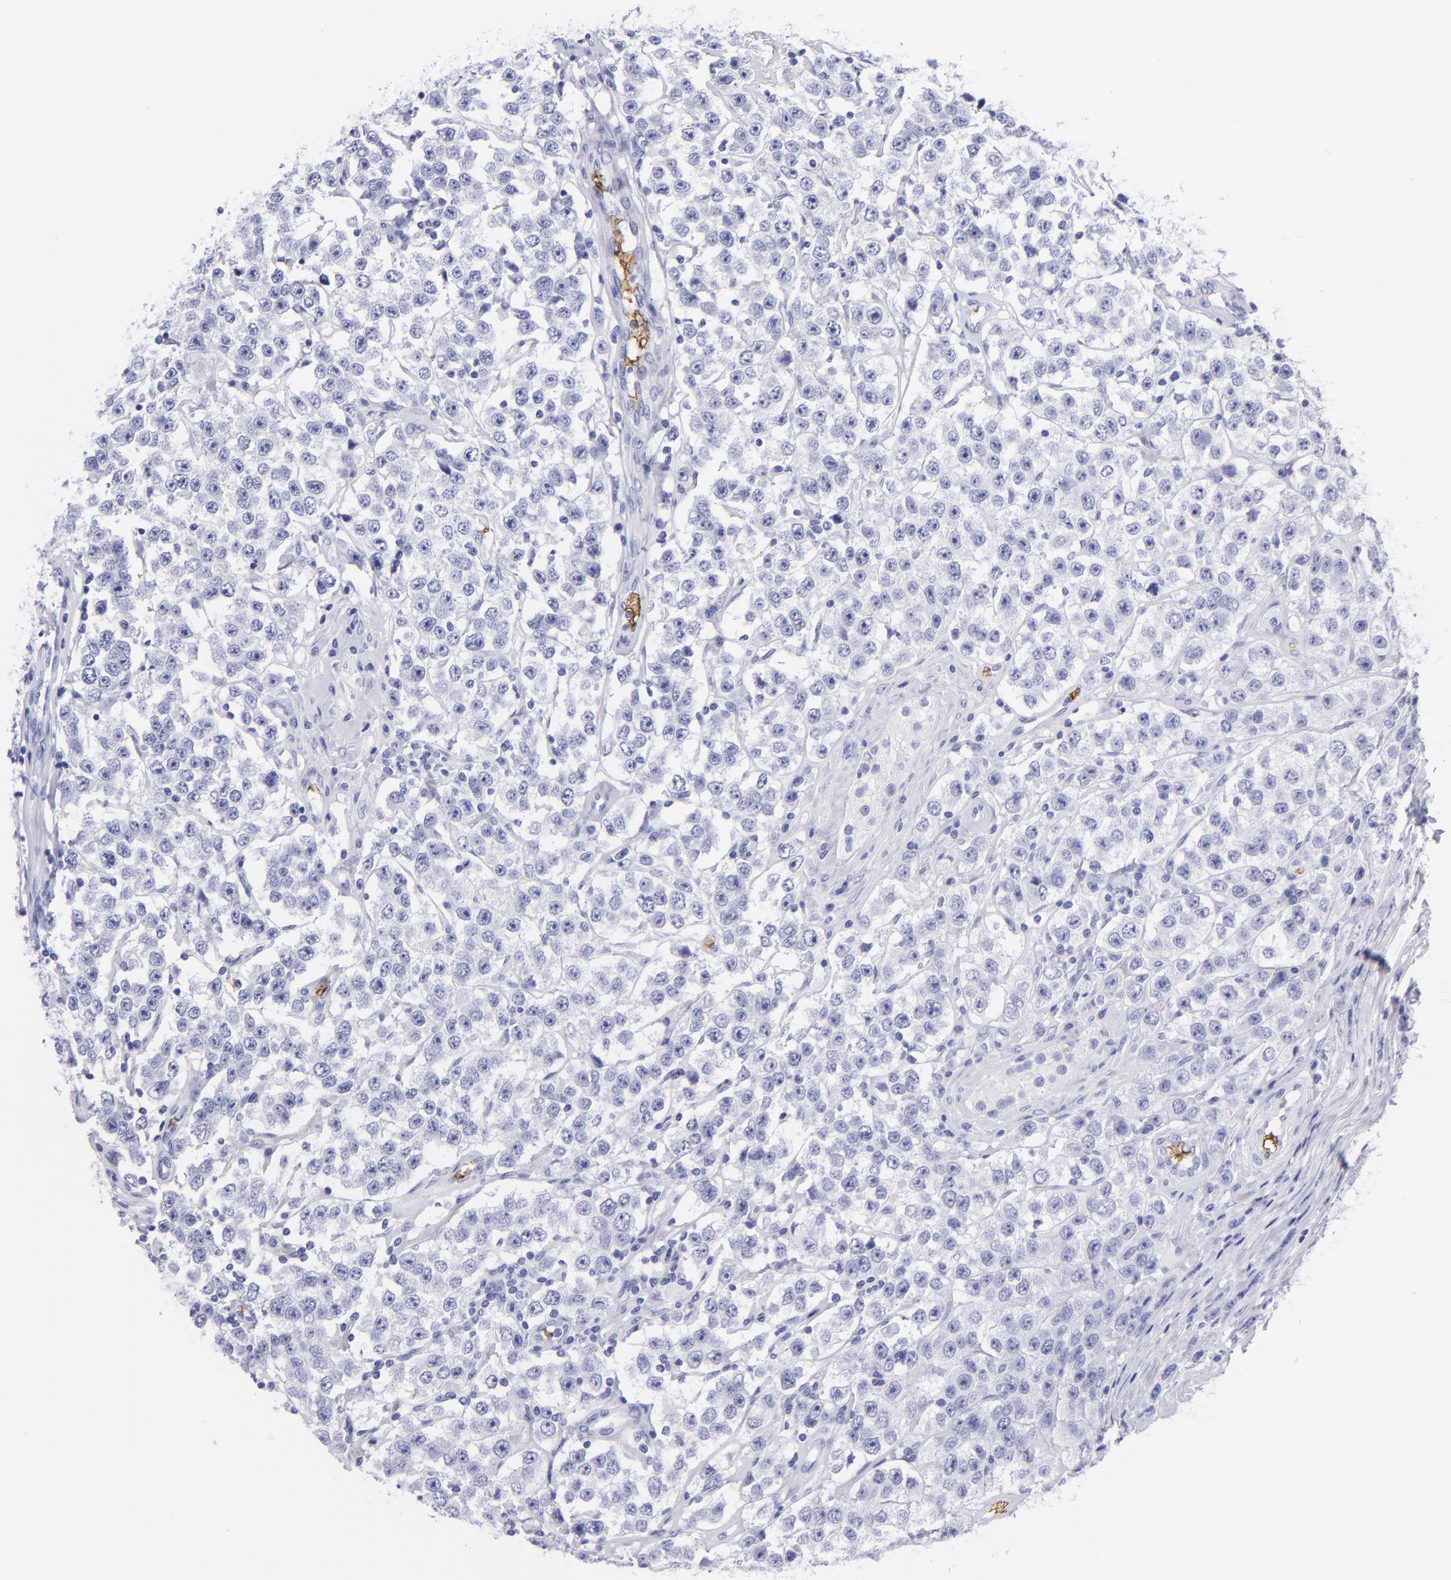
{"staining": {"intensity": "negative", "quantity": "none", "location": "none"}, "tissue": "testis cancer", "cell_type": "Tumor cells", "image_type": "cancer", "snomed": [{"axis": "morphology", "description": "Seminoma, NOS"}, {"axis": "topography", "description": "Testis"}], "caption": "Immunohistochemistry (IHC) of human testis cancer (seminoma) reveals no expression in tumor cells.", "gene": "GYPA", "patient": {"sex": "male", "age": 52}}